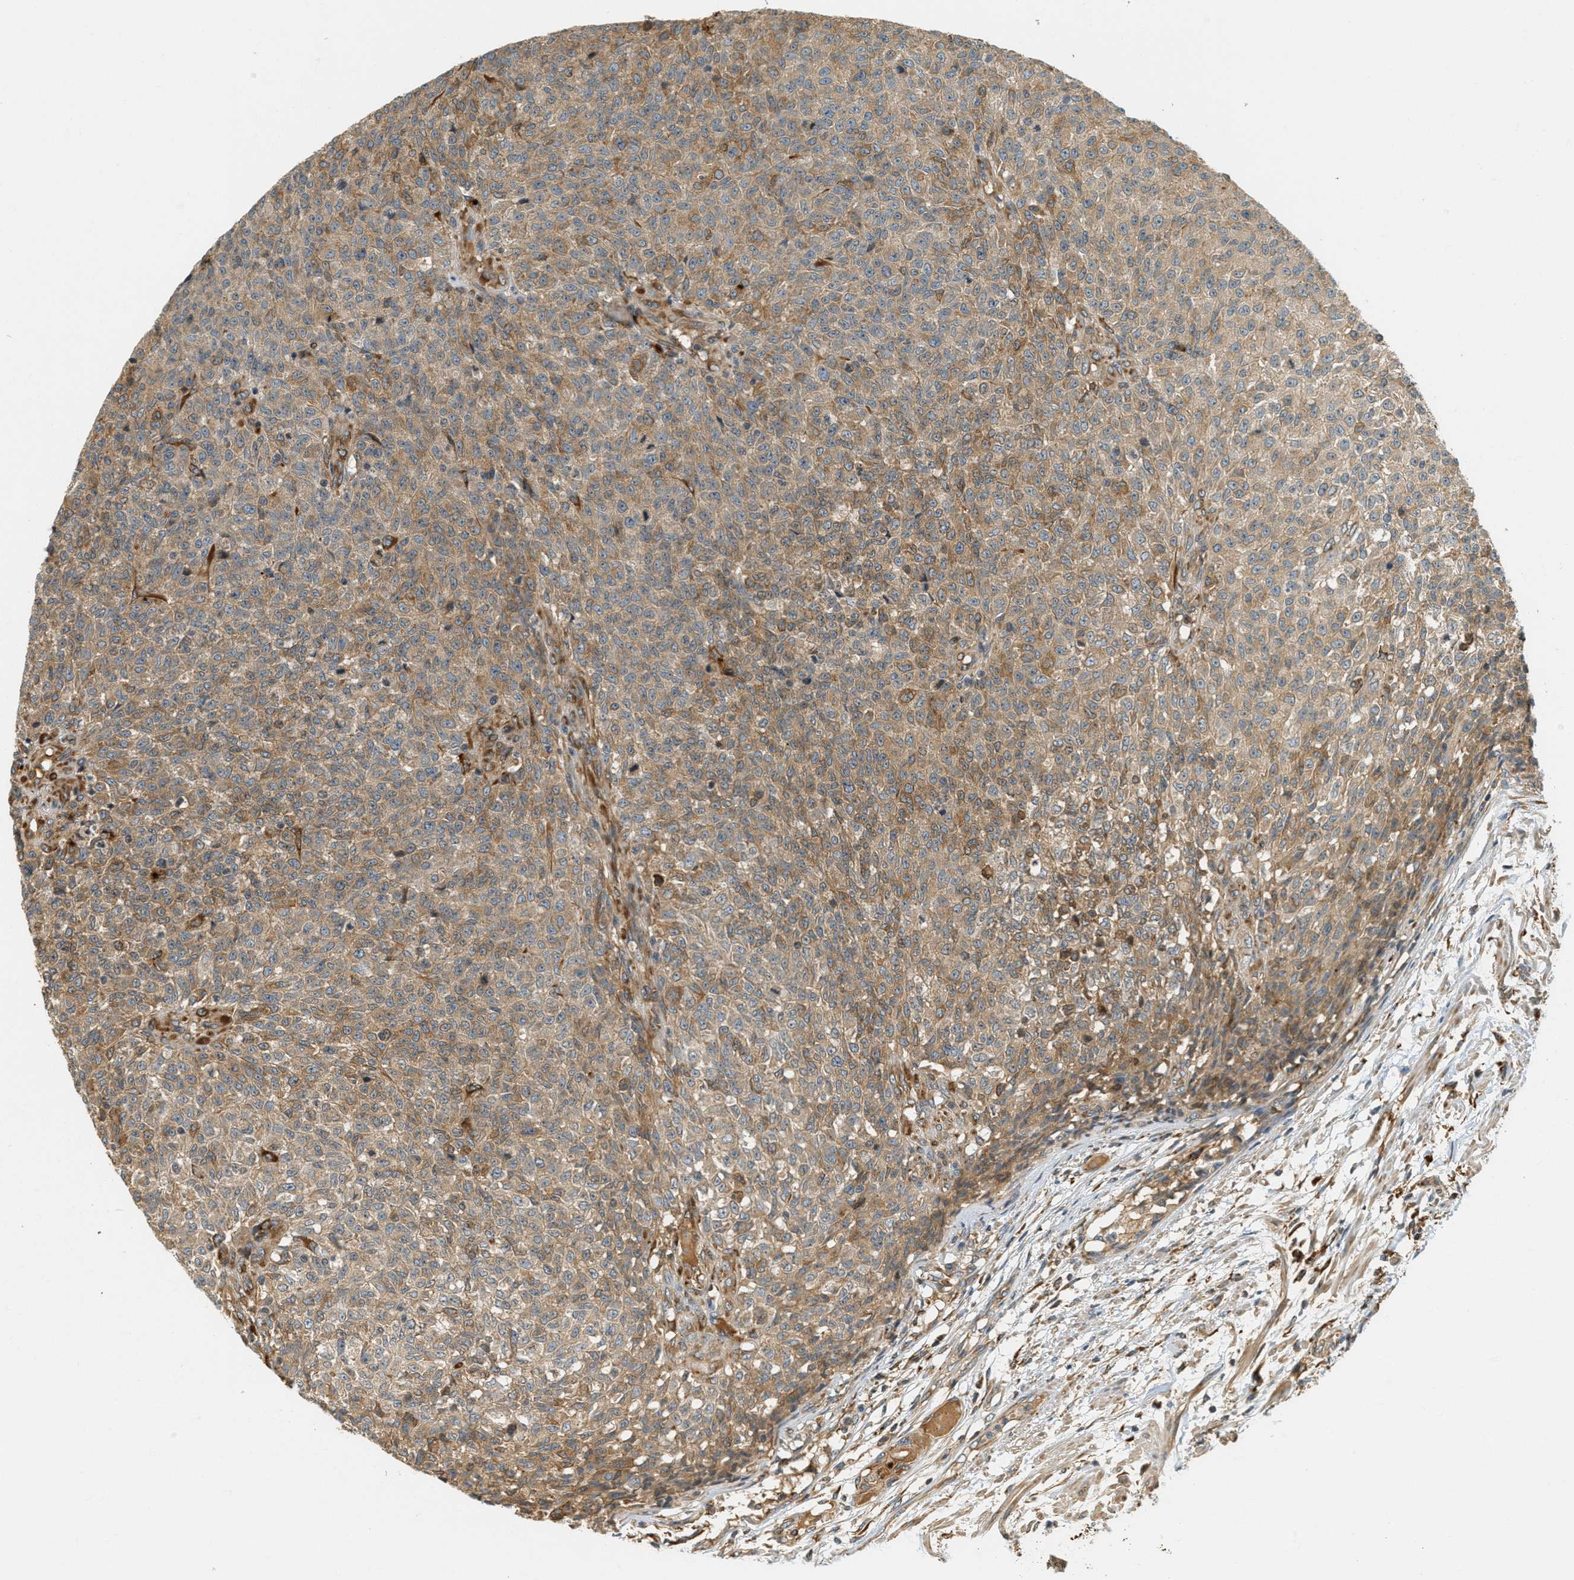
{"staining": {"intensity": "weak", "quantity": ">75%", "location": "cytoplasmic/membranous"}, "tissue": "testis cancer", "cell_type": "Tumor cells", "image_type": "cancer", "snomed": [{"axis": "morphology", "description": "Seminoma, NOS"}, {"axis": "topography", "description": "Testis"}], "caption": "Immunohistochemistry (IHC) micrograph of testis seminoma stained for a protein (brown), which displays low levels of weak cytoplasmic/membranous positivity in approximately >75% of tumor cells.", "gene": "PDK1", "patient": {"sex": "male", "age": 59}}